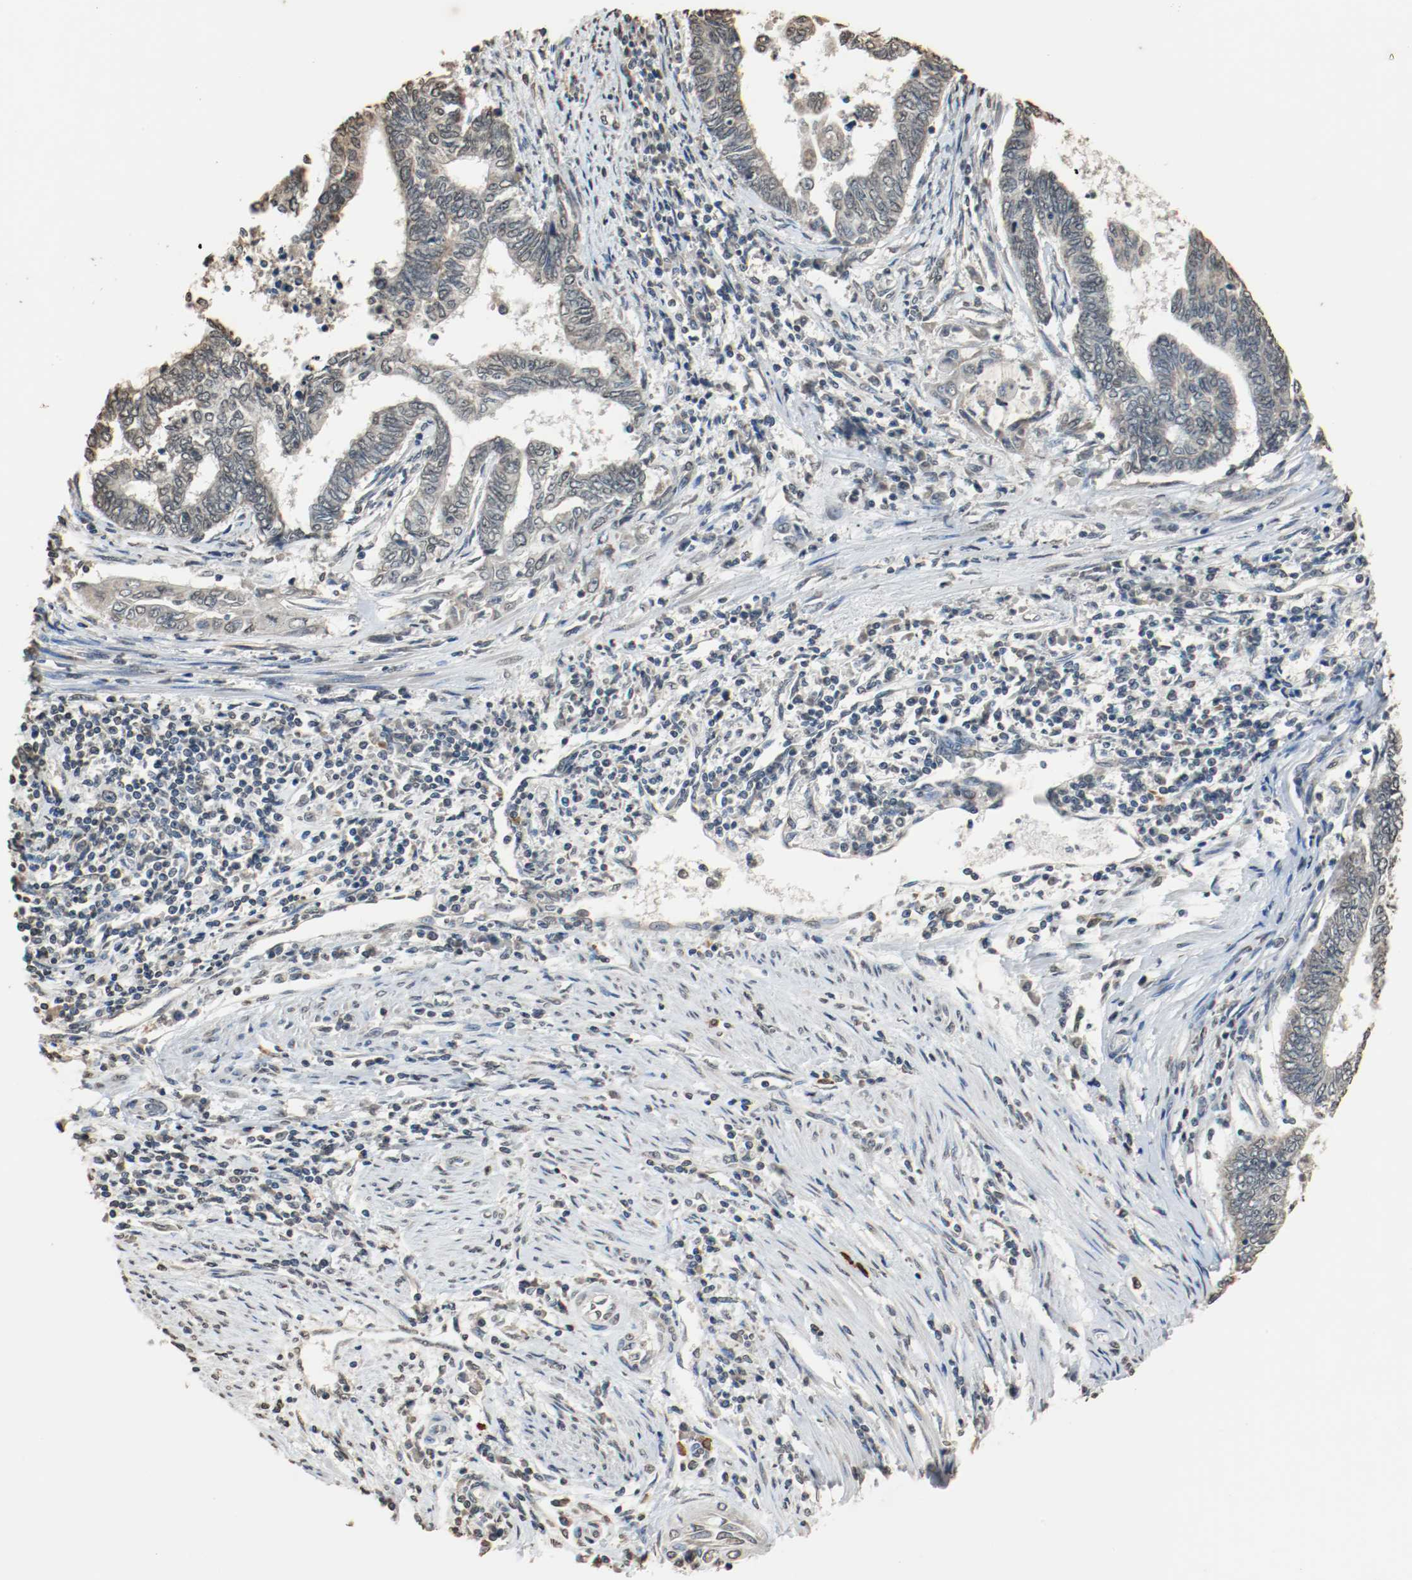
{"staining": {"intensity": "weak", "quantity": "<25%", "location": "cytoplasmic/membranous"}, "tissue": "endometrial cancer", "cell_type": "Tumor cells", "image_type": "cancer", "snomed": [{"axis": "morphology", "description": "Adenocarcinoma, NOS"}, {"axis": "topography", "description": "Uterus"}, {"axis": "topography", "description": "Endometrium"}], "caption": "Micrograph shows no protein positivity in tumor cells of endometrial cancer (adenocarcinoma) tissue.", "gene": "RTN4", "patient": {"sex": "female", "age": 70}}